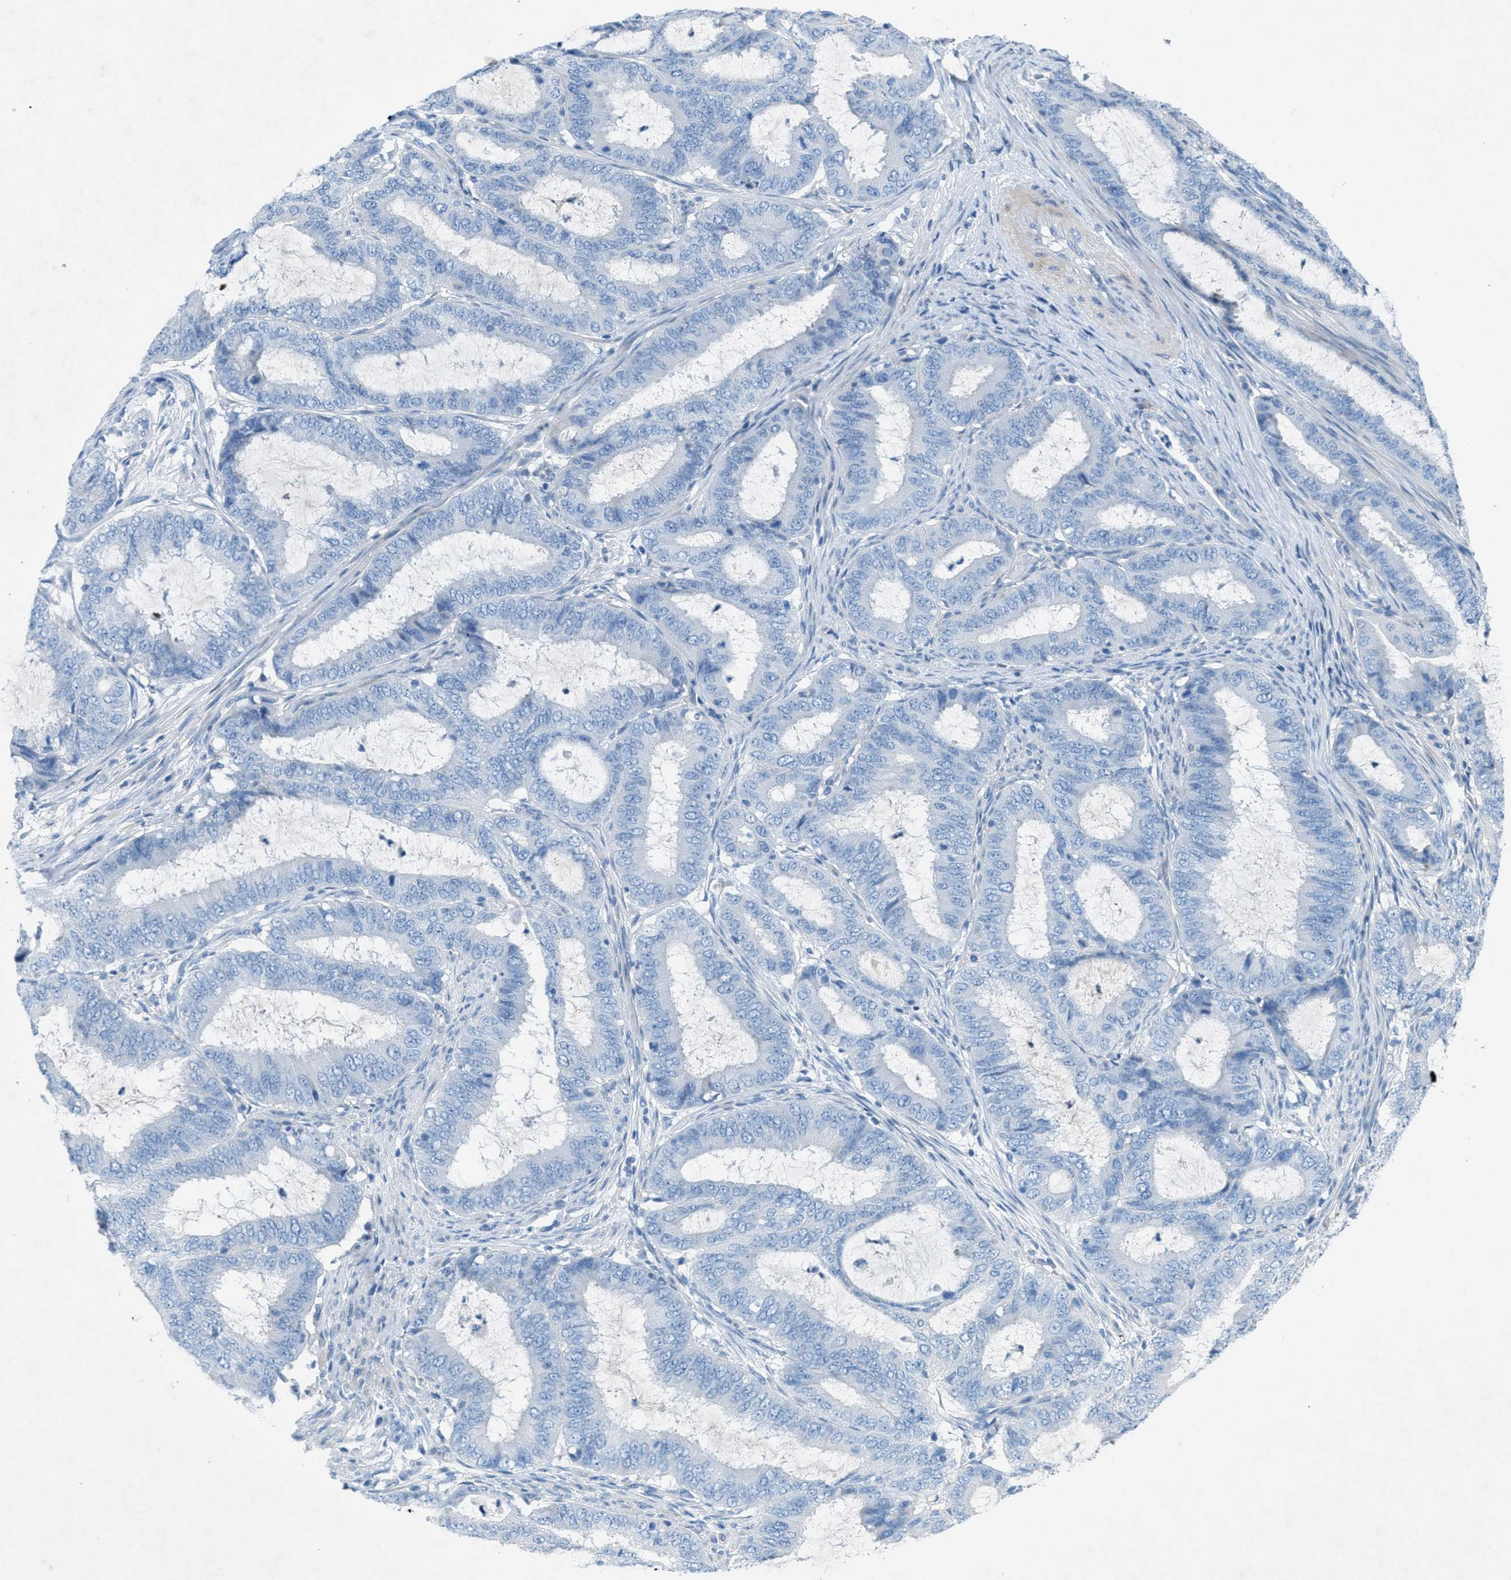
{"staining": {"intensity": "negative", "quantity": "none", "location": "none"}, "tissue": "endometrial cancer", "cell_type": "Tumor cells", "image_type": "cancer", "snomed": [{"axis": "morphology", "description": "Adenocarcinoma, NOS"}, {"axis": "topography", "description": "Endometrium"}], "caption": "Immunohistochemical staining of endometrial cancer shows no significant expression in tumor cells.", "gene": "GALNT17", "patient": {"sex": "female", "age": 70}}